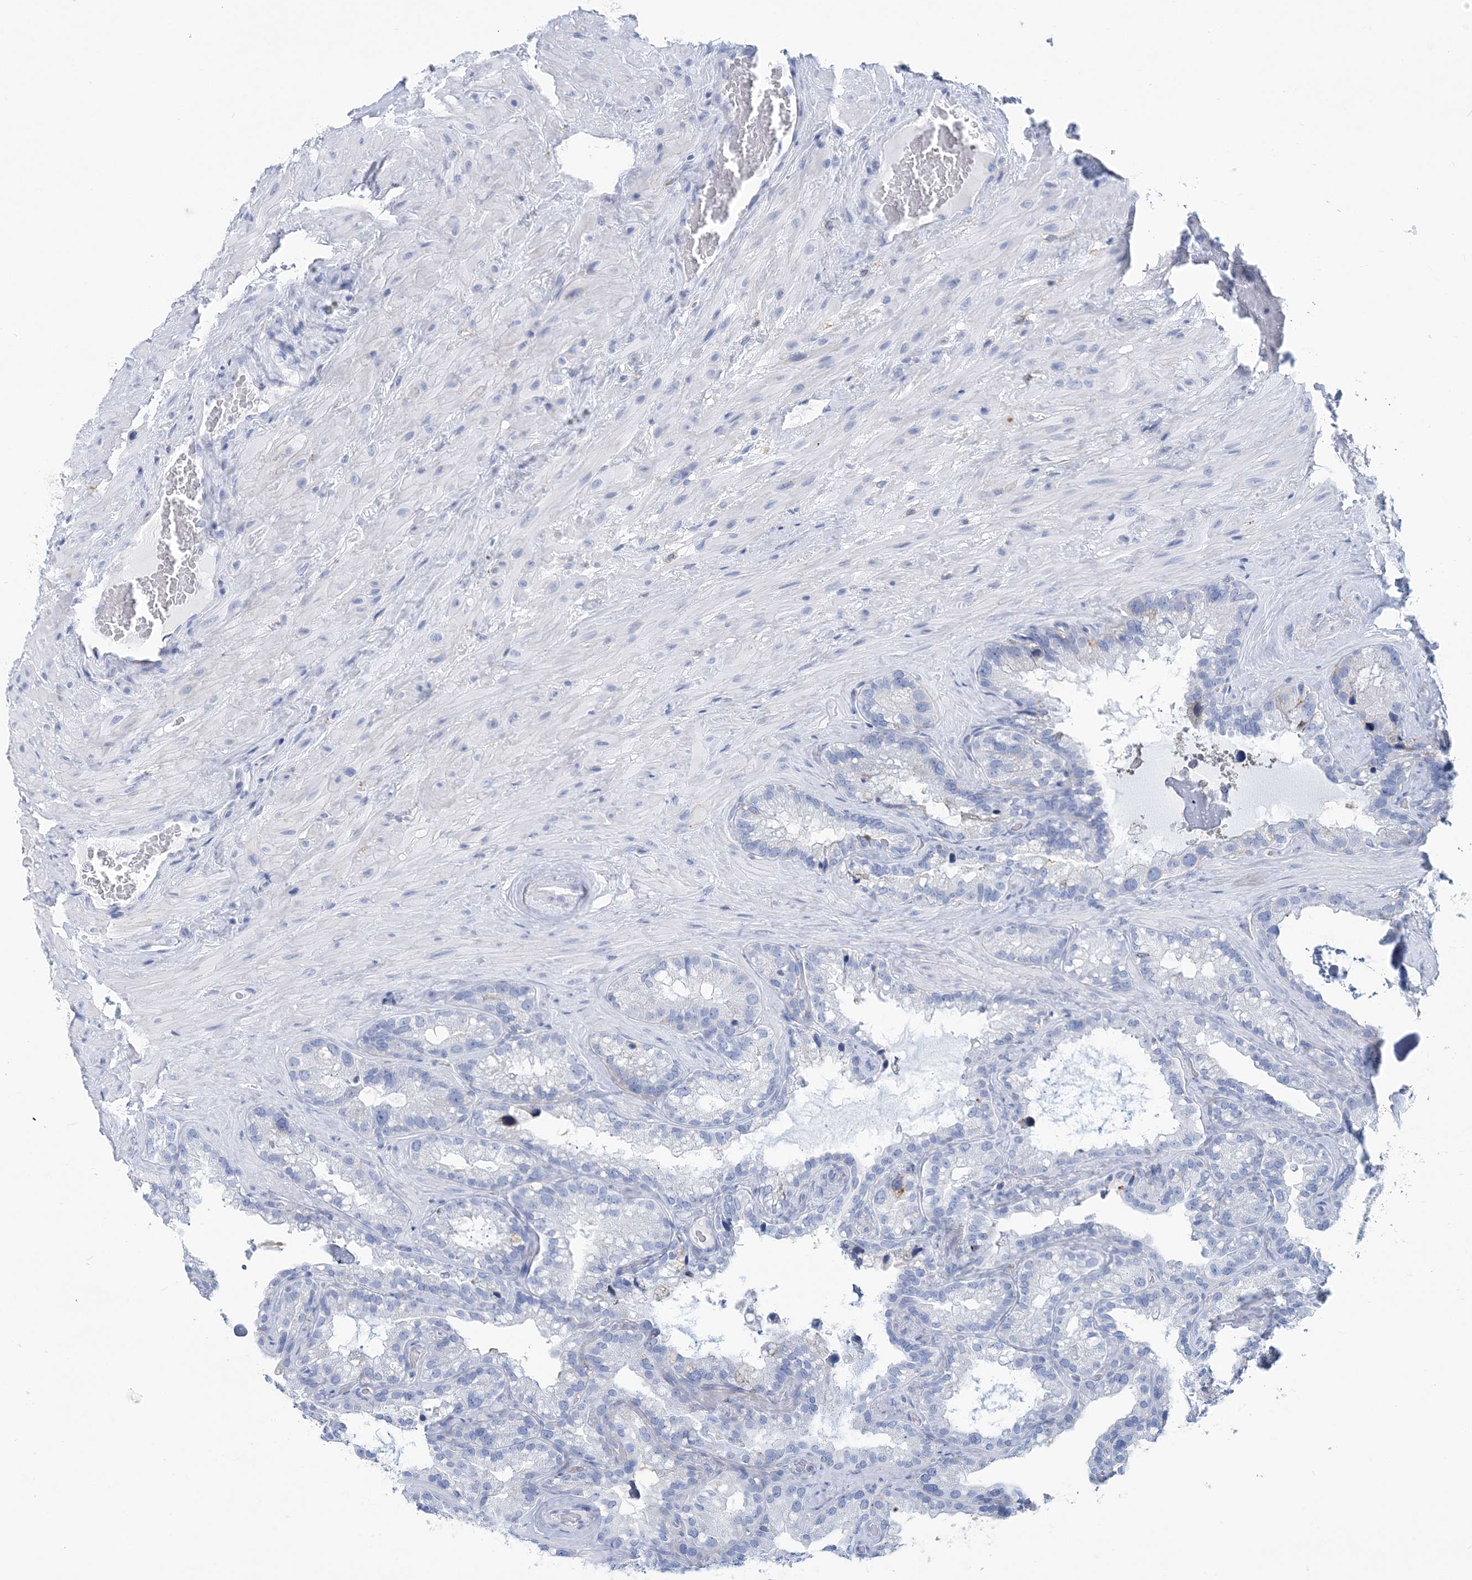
{"staining": {"intensity": "negative", "quantity": "none", "location": "none"}, "tissue": "seminal vesicle", "cell_type": "Glandular cells", "image_type": "normal", "snomed": [{"axis": "morphology", "description": "Normal tissue, NOS"}, {"axis": "topography", "description": "Prostate"}, {"axis": "topography", "description": "Seminal veicle"}], "caption": "Immunohistochemical staining of normal human seminal vesicle exhibits no significant staining in glandular cells.", "gene": "NKX6", "patient": {"sex": "male", "age": 68}}